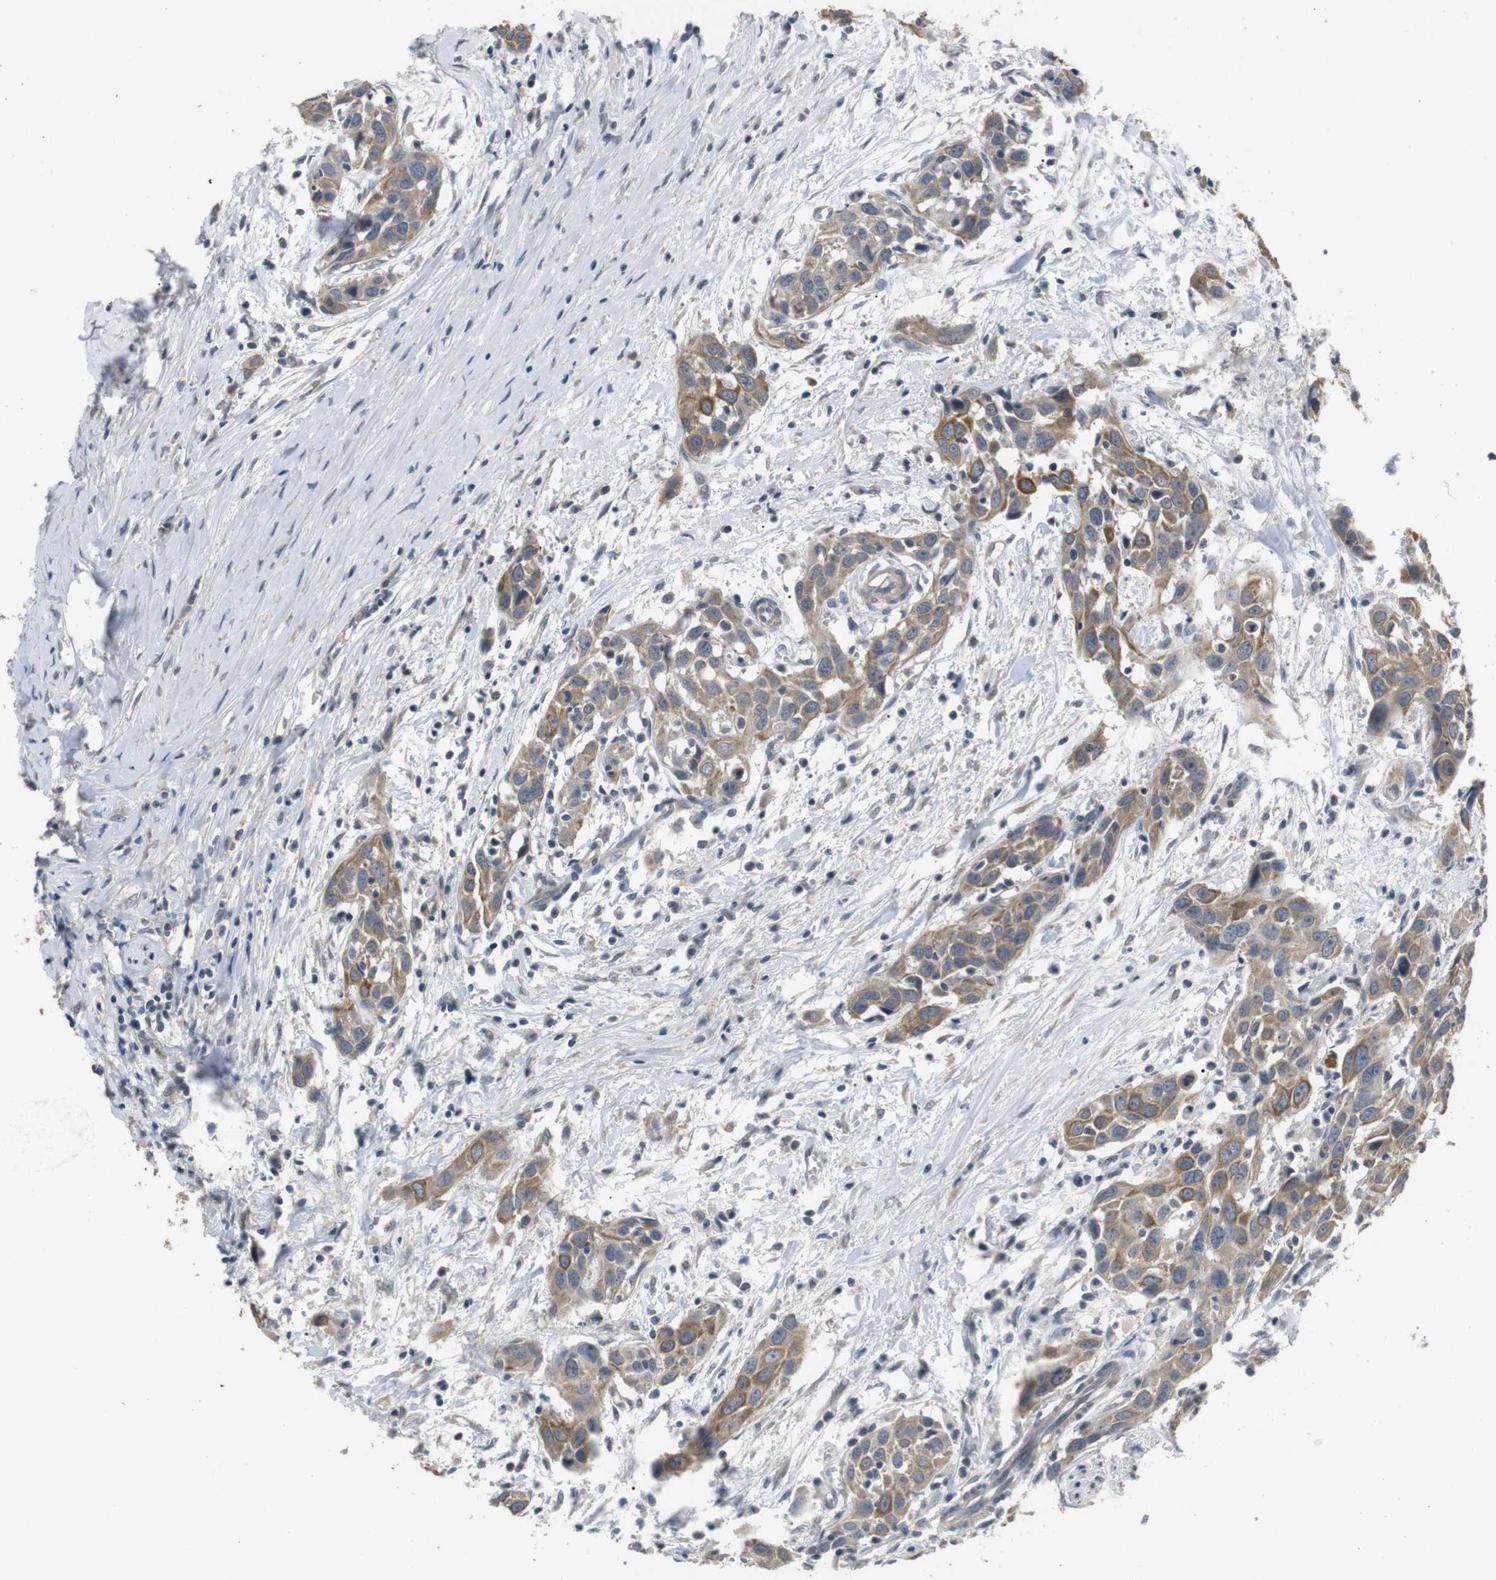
{"staining": {"intensity": "moderate", "quantity": ">75%", "location": "cytoplasmic/membranous"}, "tissue": "head and neck cancer", "cell_type": "Tumor cells", "image_type": "cancer", "snomed": [{"axis": "morphology", "description": "Squamous cell carcinoma, NOS"}, {"axis": "topography", "description": "Oral tissue"}, {"axis": "topography", "description": "Head-Neck"}], "caption": "High-magnification brightfield microscopy of head and neck cancer stained with DAB (brown) and counterstained with hematoxylin (blue). tumor cells exhibit moderate cytoplasmic/membranous positivity is appreciated in about>75% of cells.", "gene": "ADGRL3", "patient": {"sex": "female", "age": 50}}